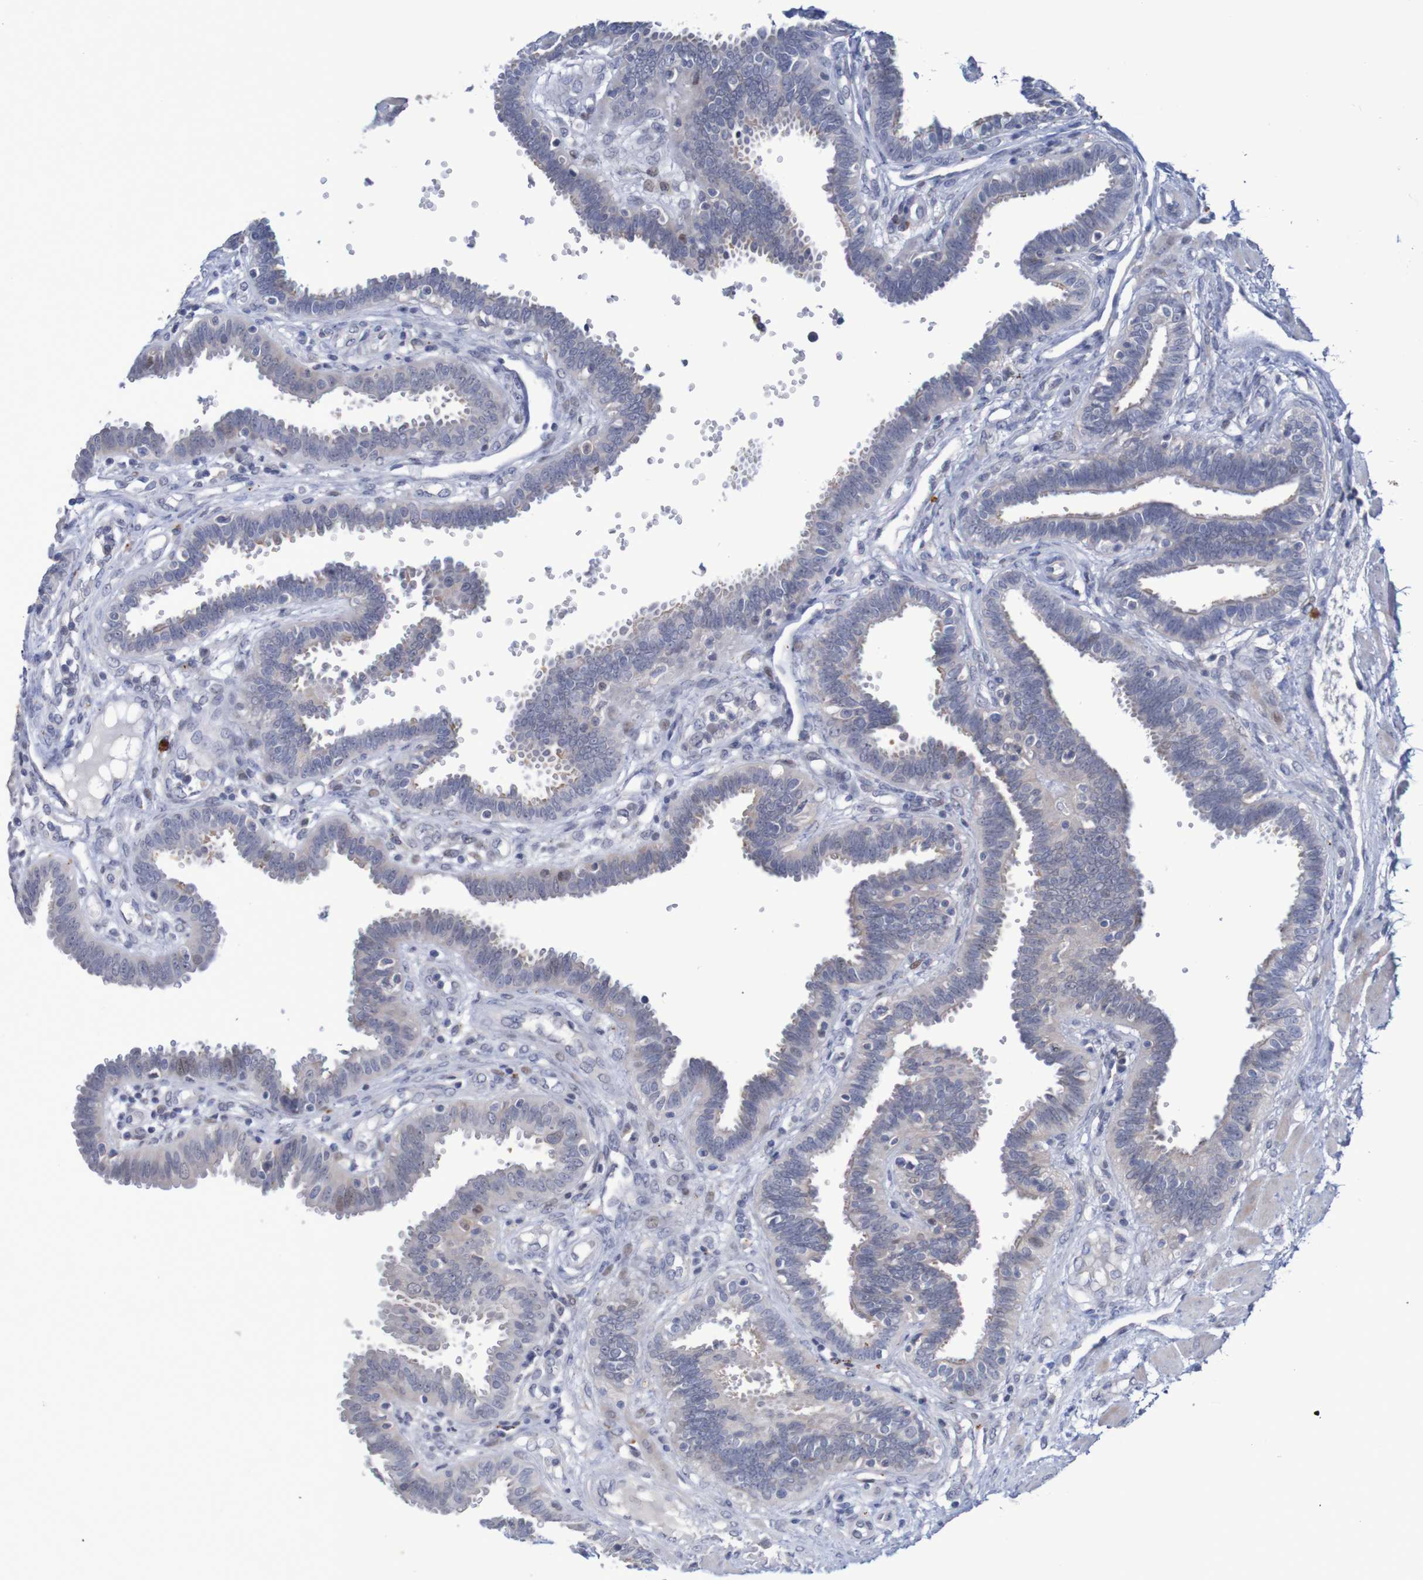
{"staining": {"intensity": "negative", "quantity": "none", "location": "none"}, "tissue": "fallopian tube", "cell_type": "Glandular cells", "image_type": "normal", "snomed": [{"axis": "morphology", "description": "Normal tissue, NOS"}, {"axis": "topography", "description": "Fallopian tube"}], "caption": "This is a image of immunohistochemistry staining of unremarkable fallopian tube, which shows no staining in glandular cells.", "gene": "FBP1", "patient": {"sex": "female", "age": 32}}